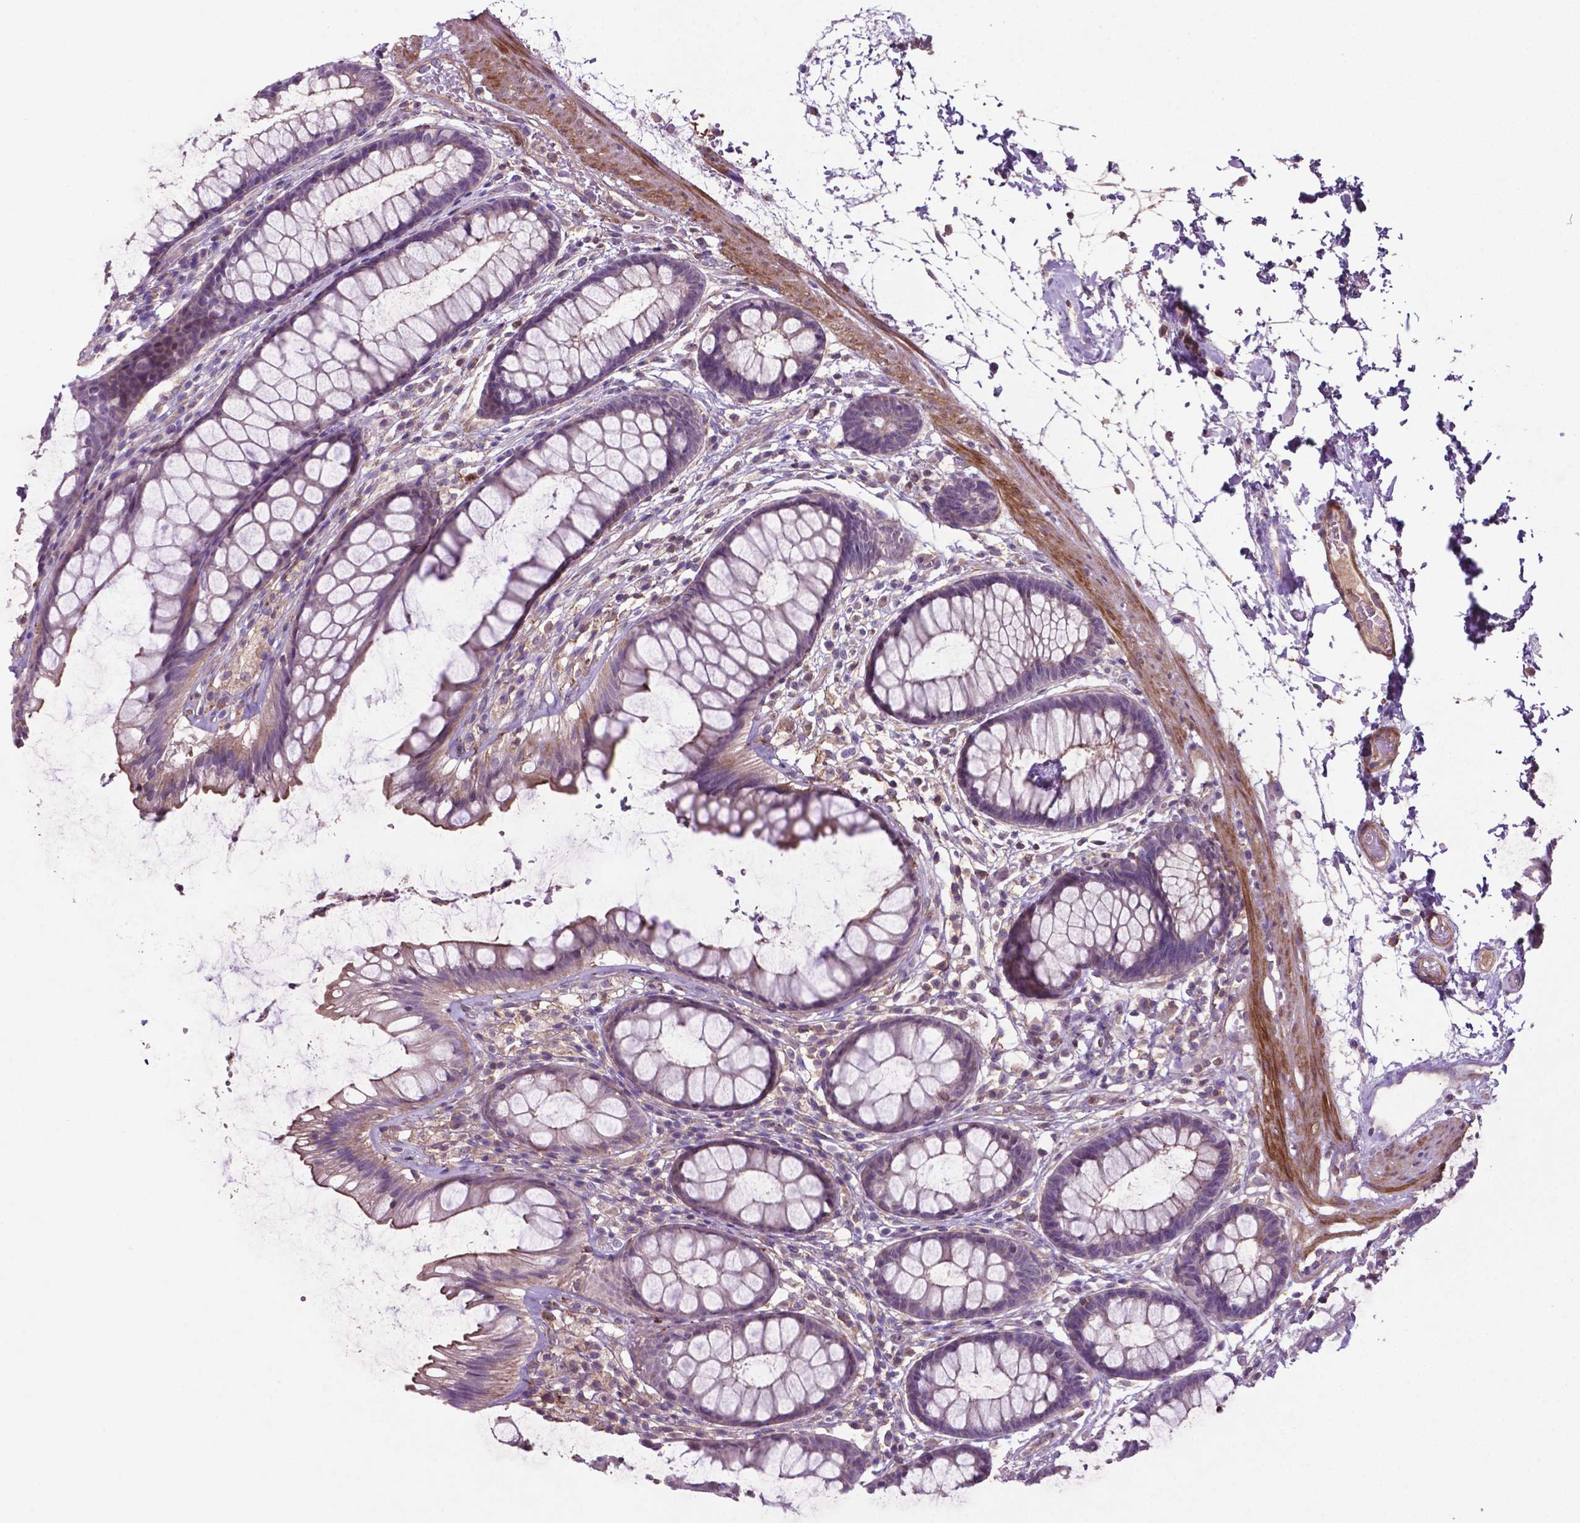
{"staining": {"intensity": "negative", "quantity": "none", "location": "none"}, "tissue": "rectum", "cell_type": "Glandular cells", "image_type": "normal", "snomed": [{"axis": "morphology", "description": "Normal tissue, NOS"}, {"axis": "topography", "description": "Rectum"}], "caption": "Immunohistochemistry (IHC) image of unremarkable human rectum stained for a protein (brown), which exhibits no expression in glandular cells.", "gene": "BMP4", "patient": {"sex": "male", "age": 72}}